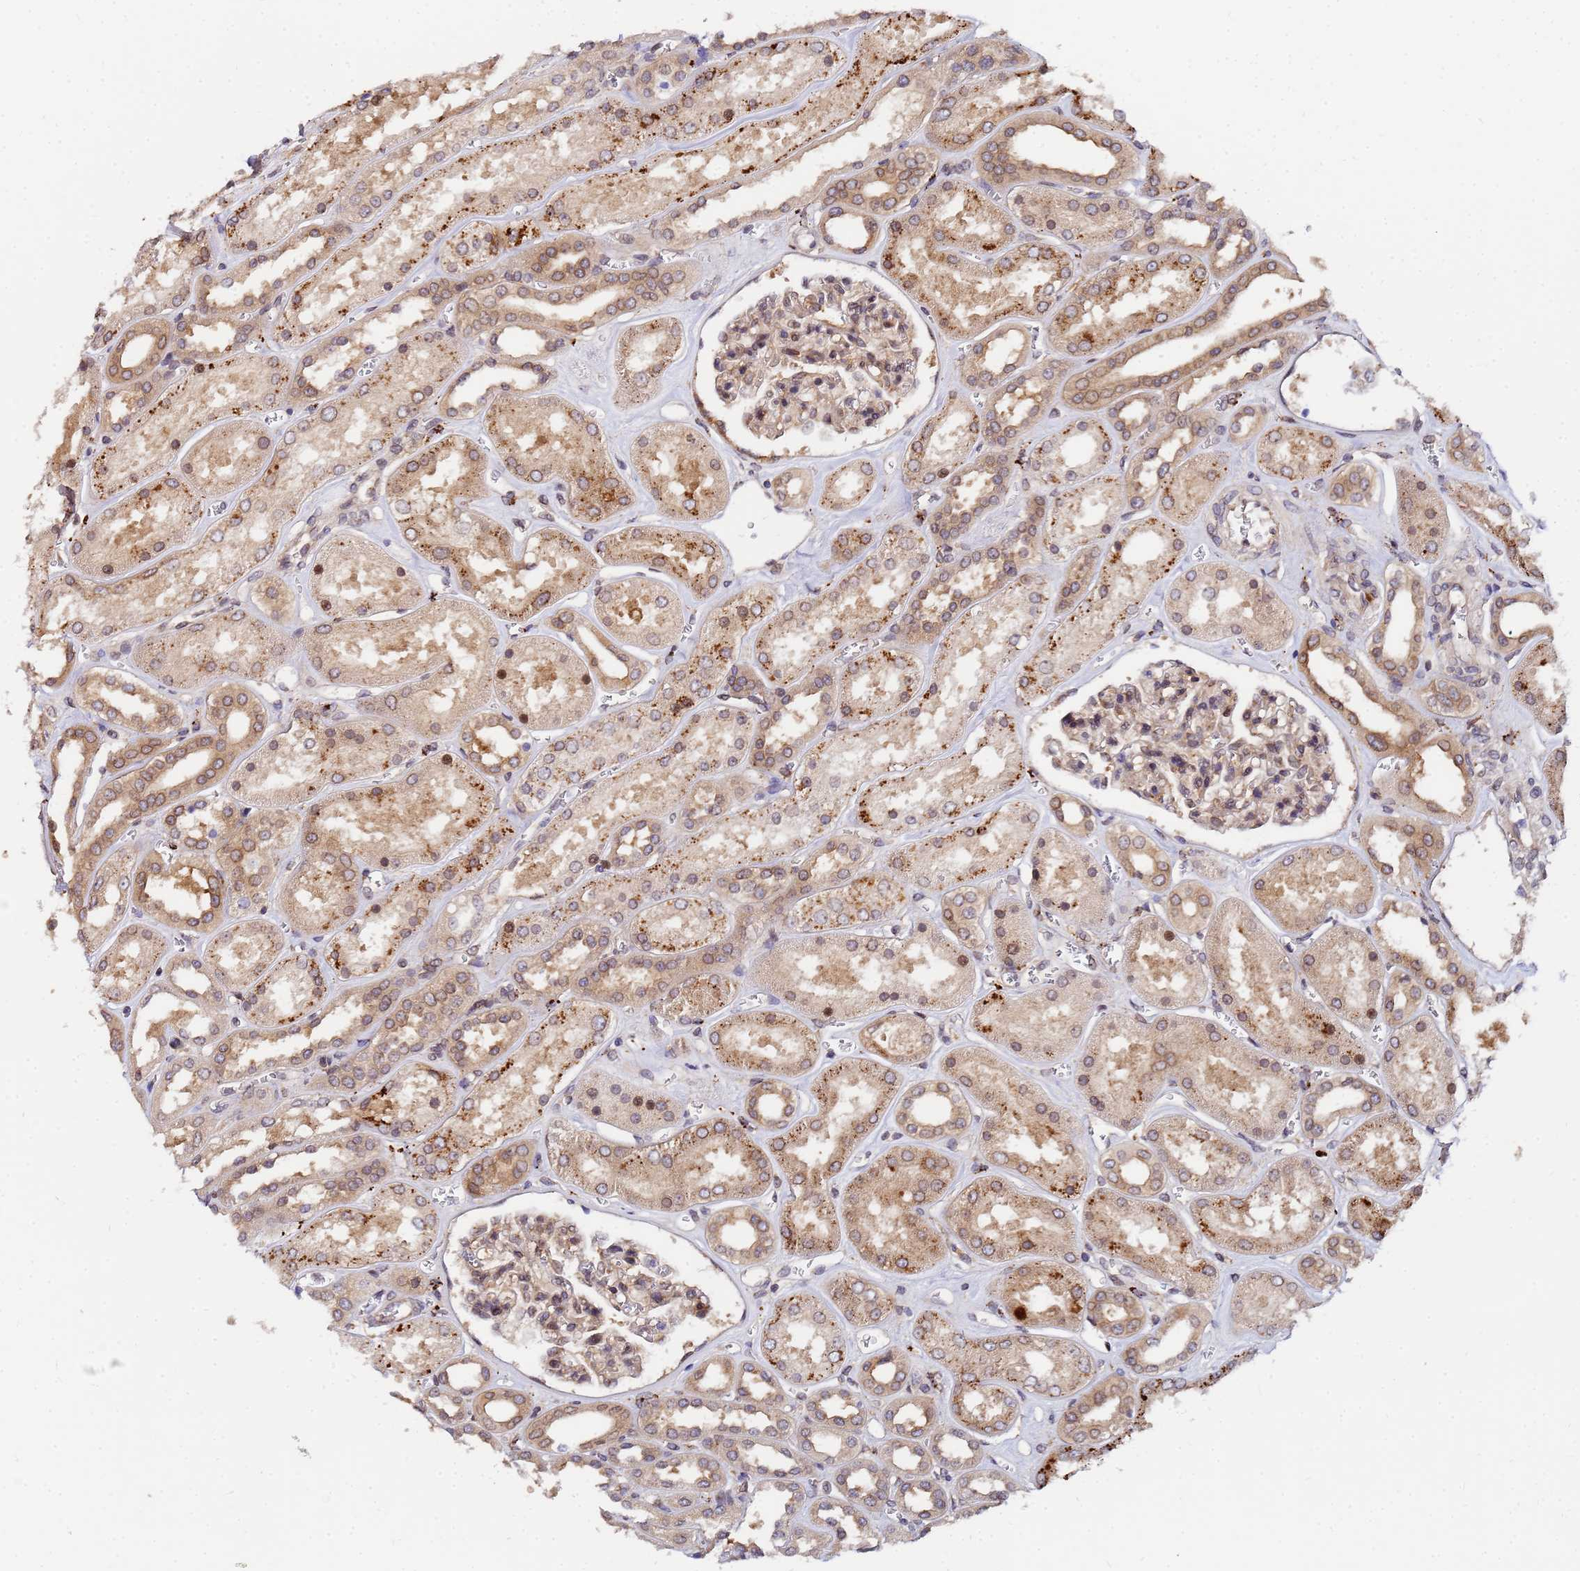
{"staining": {"intensity": "moderate", "quantity": ">75%", "location": "cytoplasmic/membranous,nuclear"}, "tissue": "kidney", "cell_type": "Cells in glomeruli", "image_type": "normal", "snomed": [{"axis": "morphology", "description": "Normal tissue, NOS"}, {"axis": "morphology", "description": "Adenocarcinoma, NOS"}, {"axis": "topography", "description": "Kidney"}], "caption": "A micrograph showing moderate cytoplasmic/membranous,nuclear positivity in approximately >75% of cells in glomeruli in benign kidney, as visualized by brown immunohistochemical staining.", "gene": "UNC93B1", "patient": {"sex": "female", "age": 68}}